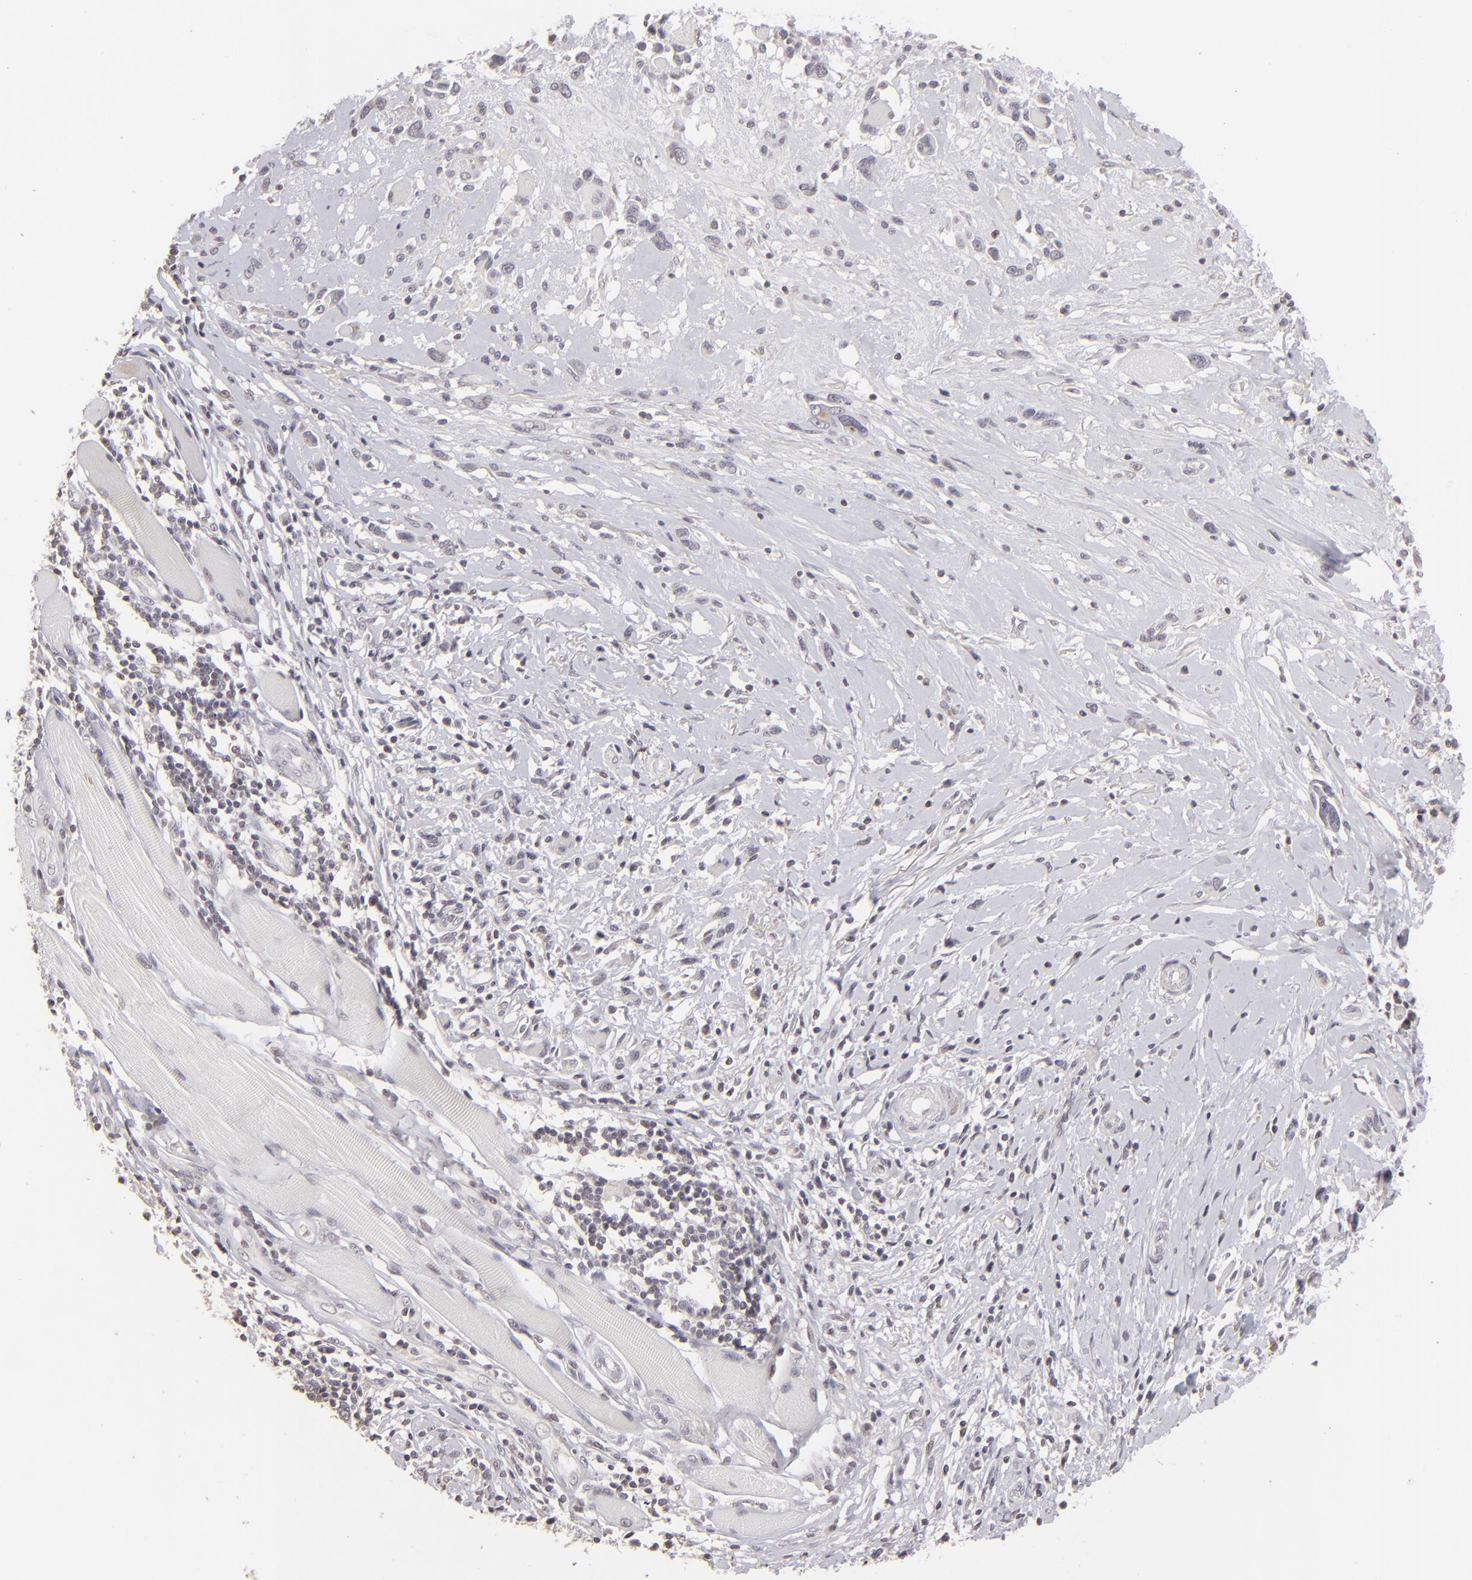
{"staining": {"intensity": "negative", "quantity": "none", "location": "none"}, "tissue": "melanoma", "cell_type": "Tumor cells", "image_type": "cancer", "snomed": [{"axis": "morphology", "description": "Malignant melanoma, NOS"}, {"axis": "topography", "description": "Skin"}], "caption": "Immunohistochemical staining of human malignant melanoma demonstrates no significant expression in tumor cells.", "gene": "CLDN2", "patient": {"sex": "male", "age": 91}}